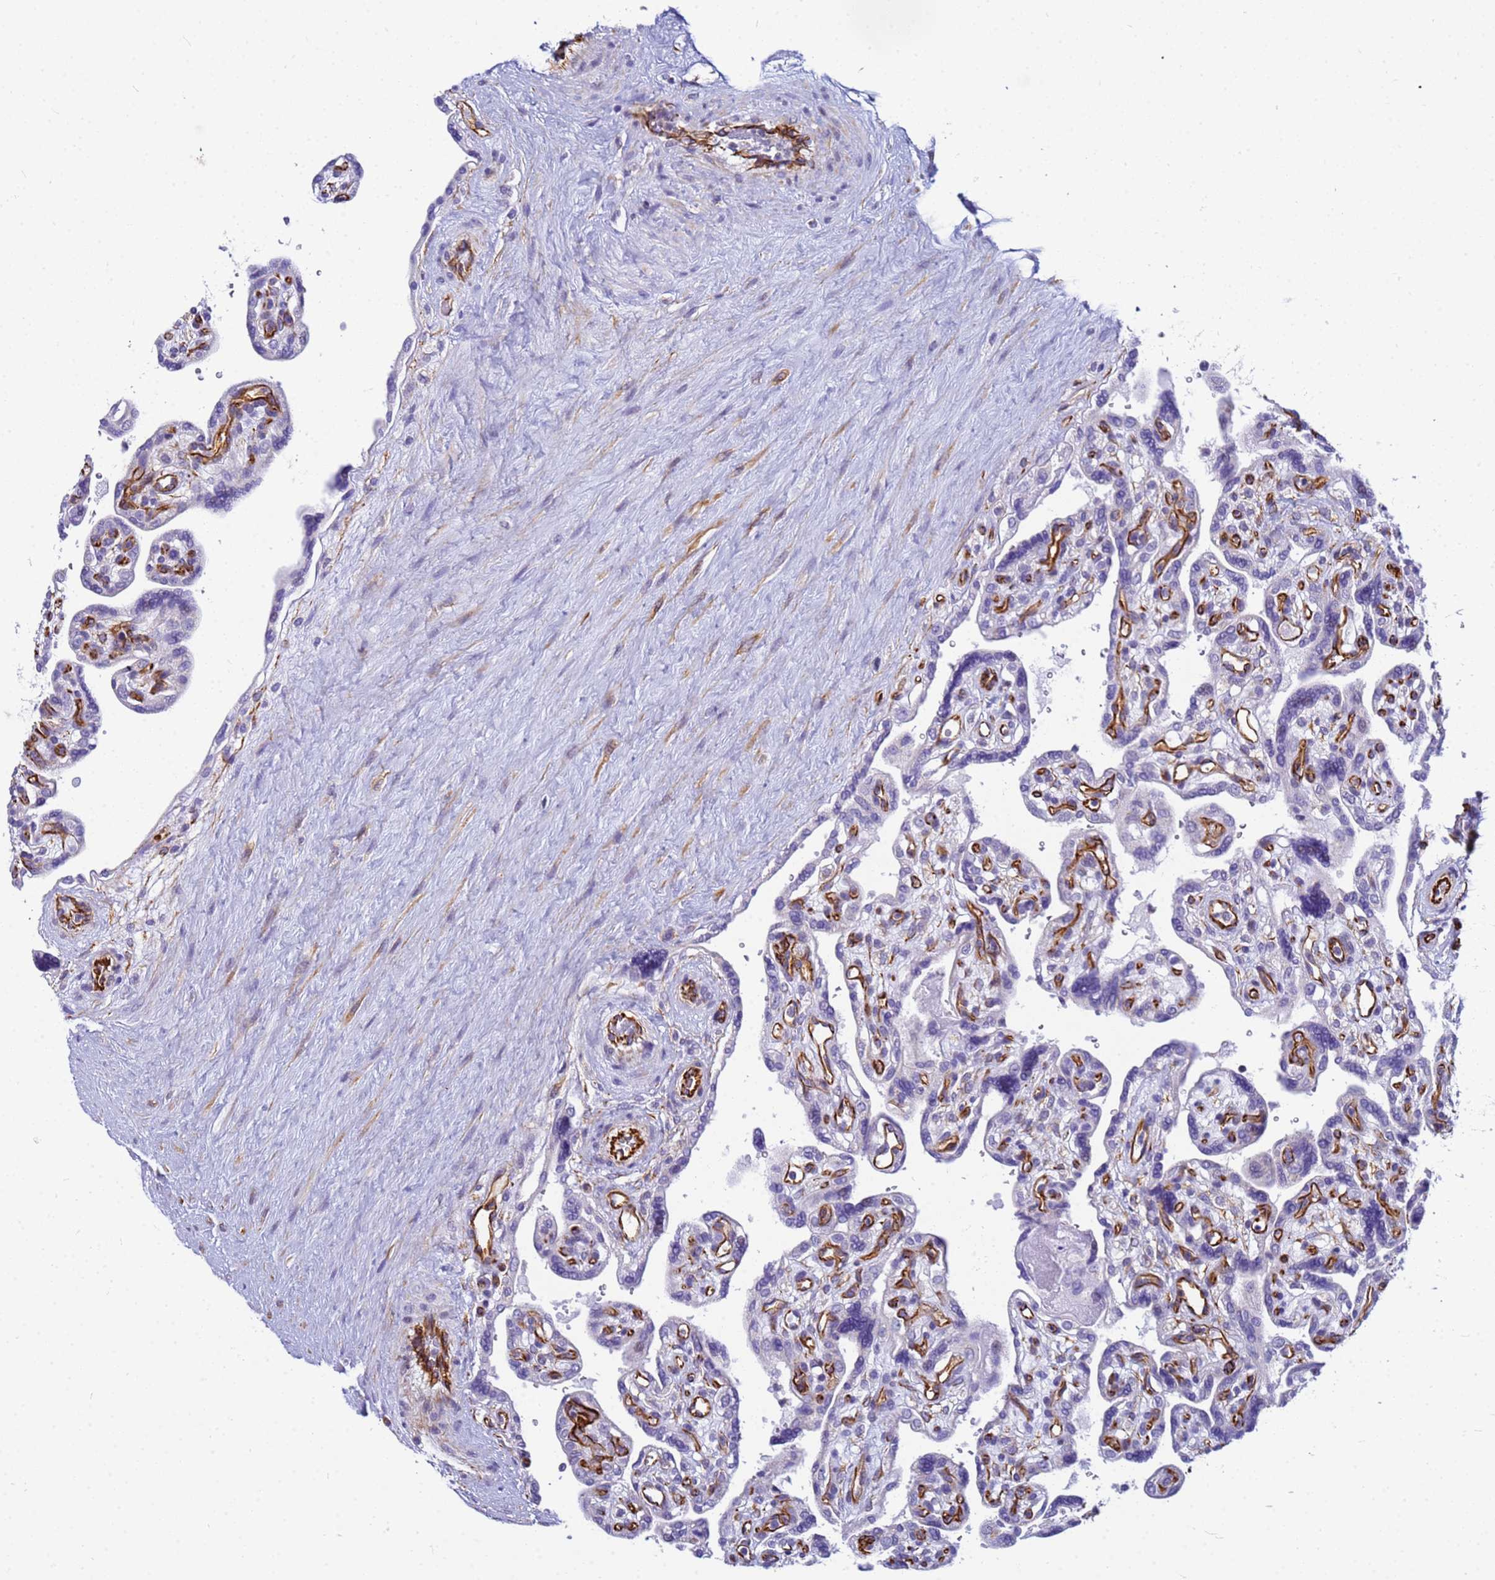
{"staining": {"intensity": "negative", "quantity": "none", "location": "none"}, "tissue": "placenta", "cell_type": "Trophoblastic cells", "image_type": "normal", "snomed": [{"axis": "morphology", "description": "Normal tissue, NOS"}, {"axis": "topography", "description": "Placenta"}], "caption": "This photomicrograph is of unremarkable placenta stained with immunohistochemistry to label a protein in brown with the nuclei are counter-stained blue. There is no staining in trophoblastic cells.", "gene": "UBXN2B", "patient": {"sex": "female", "age": 39}}